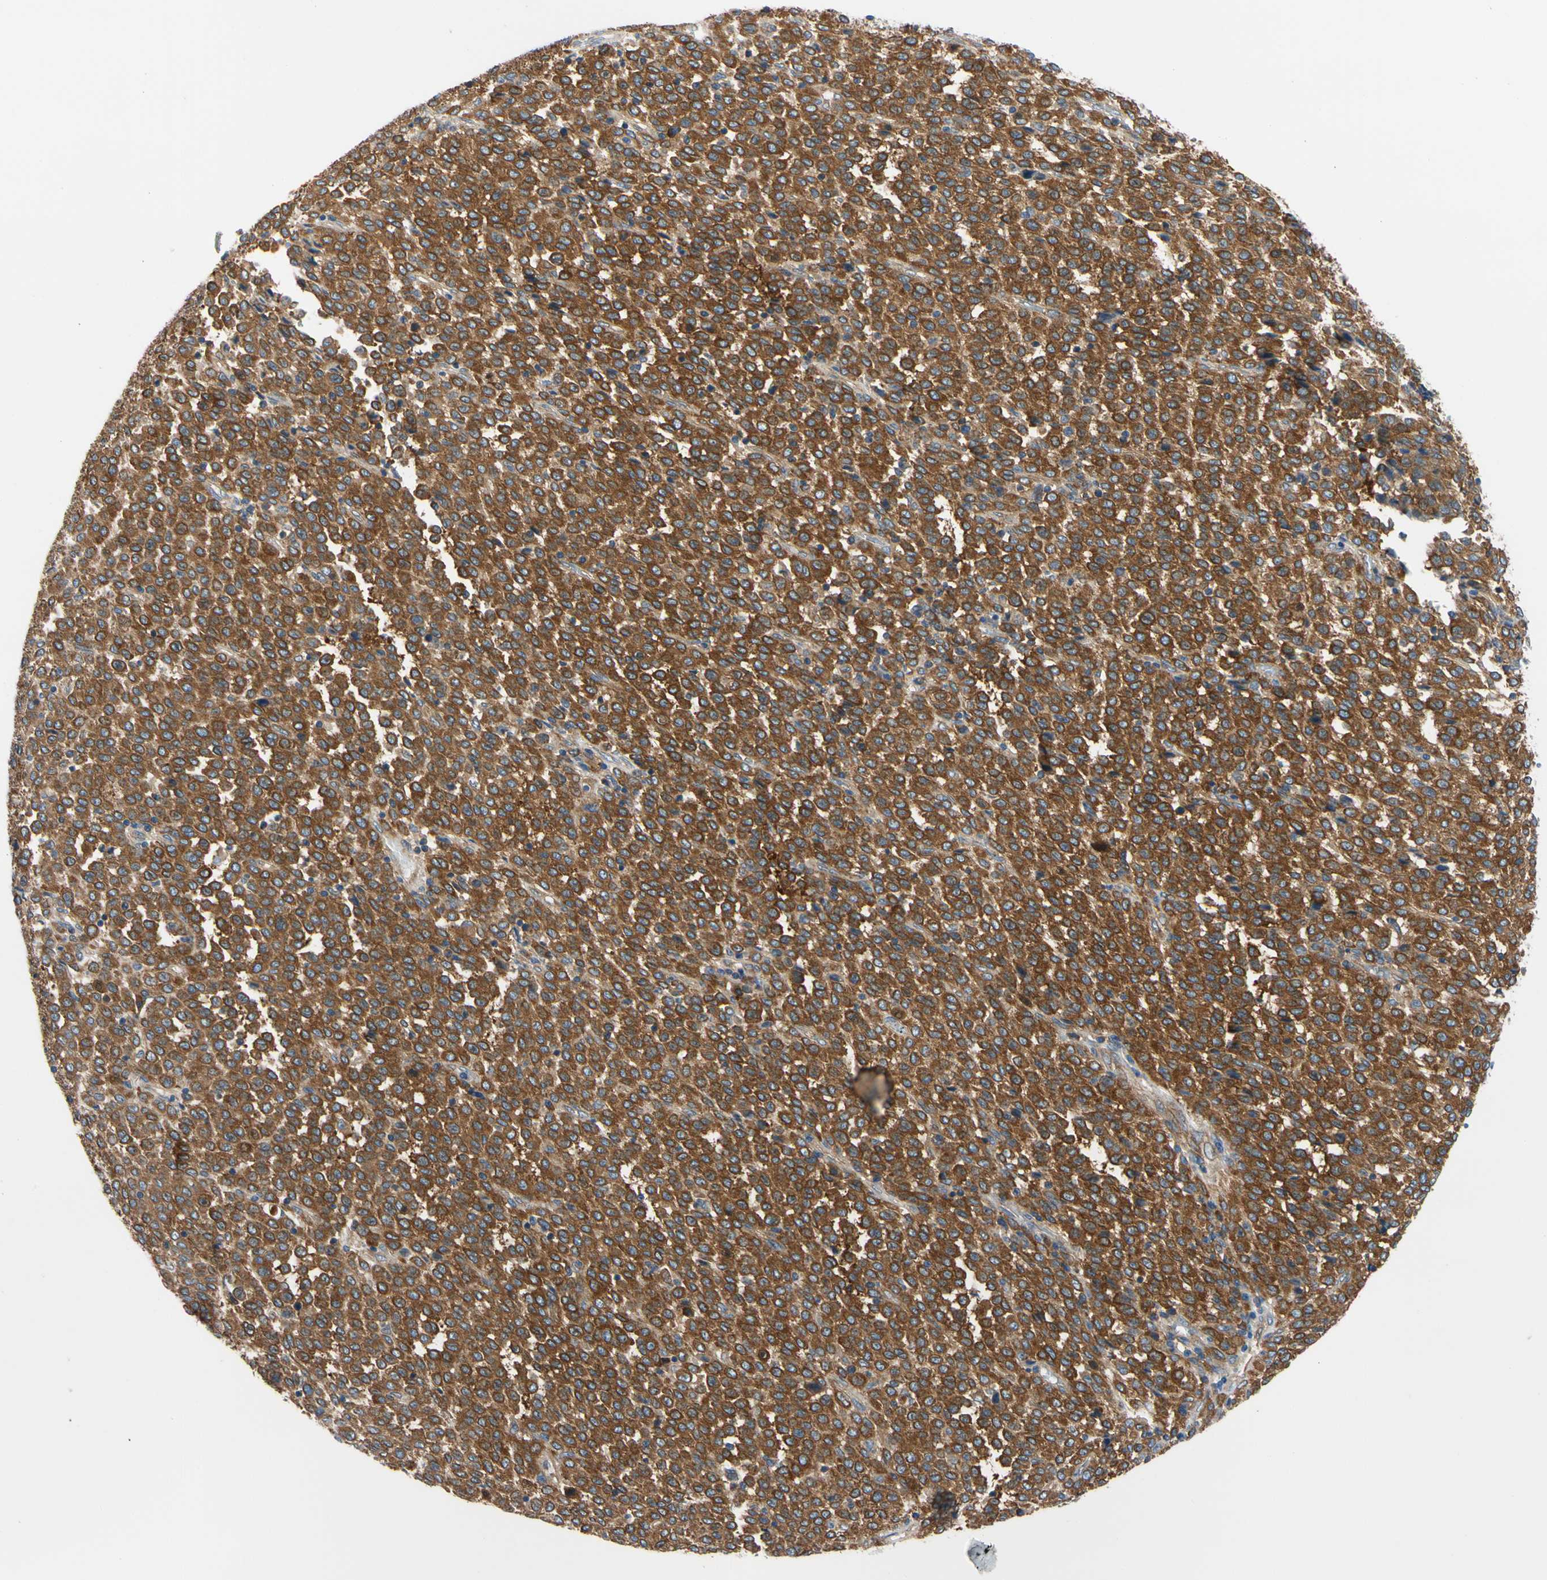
{"staining": {"intensity": "strong", "quantity": ">75%", "location": "cytoplasmic/membranous"}, "tissue": "melanoma", "cell_type": "Tumor cells", "image_type": "cancer", "snomed": [{"axis": "morphology", "description": "Malignant melanoma, Metastatic site"}, {"axis": "topography", "description": "Pancreas"}], "caption": "Brown immunohistochemical staining in malignant melanoma (metastatic site) shows strong cytoplasmic/membranous positivity in approximately >75% of tumor cells. (brown staining indicates protein expression, while blue staining denotes nuclei).", "gene": "GPHN", "patient": {"sex": "female", "age": 30}}